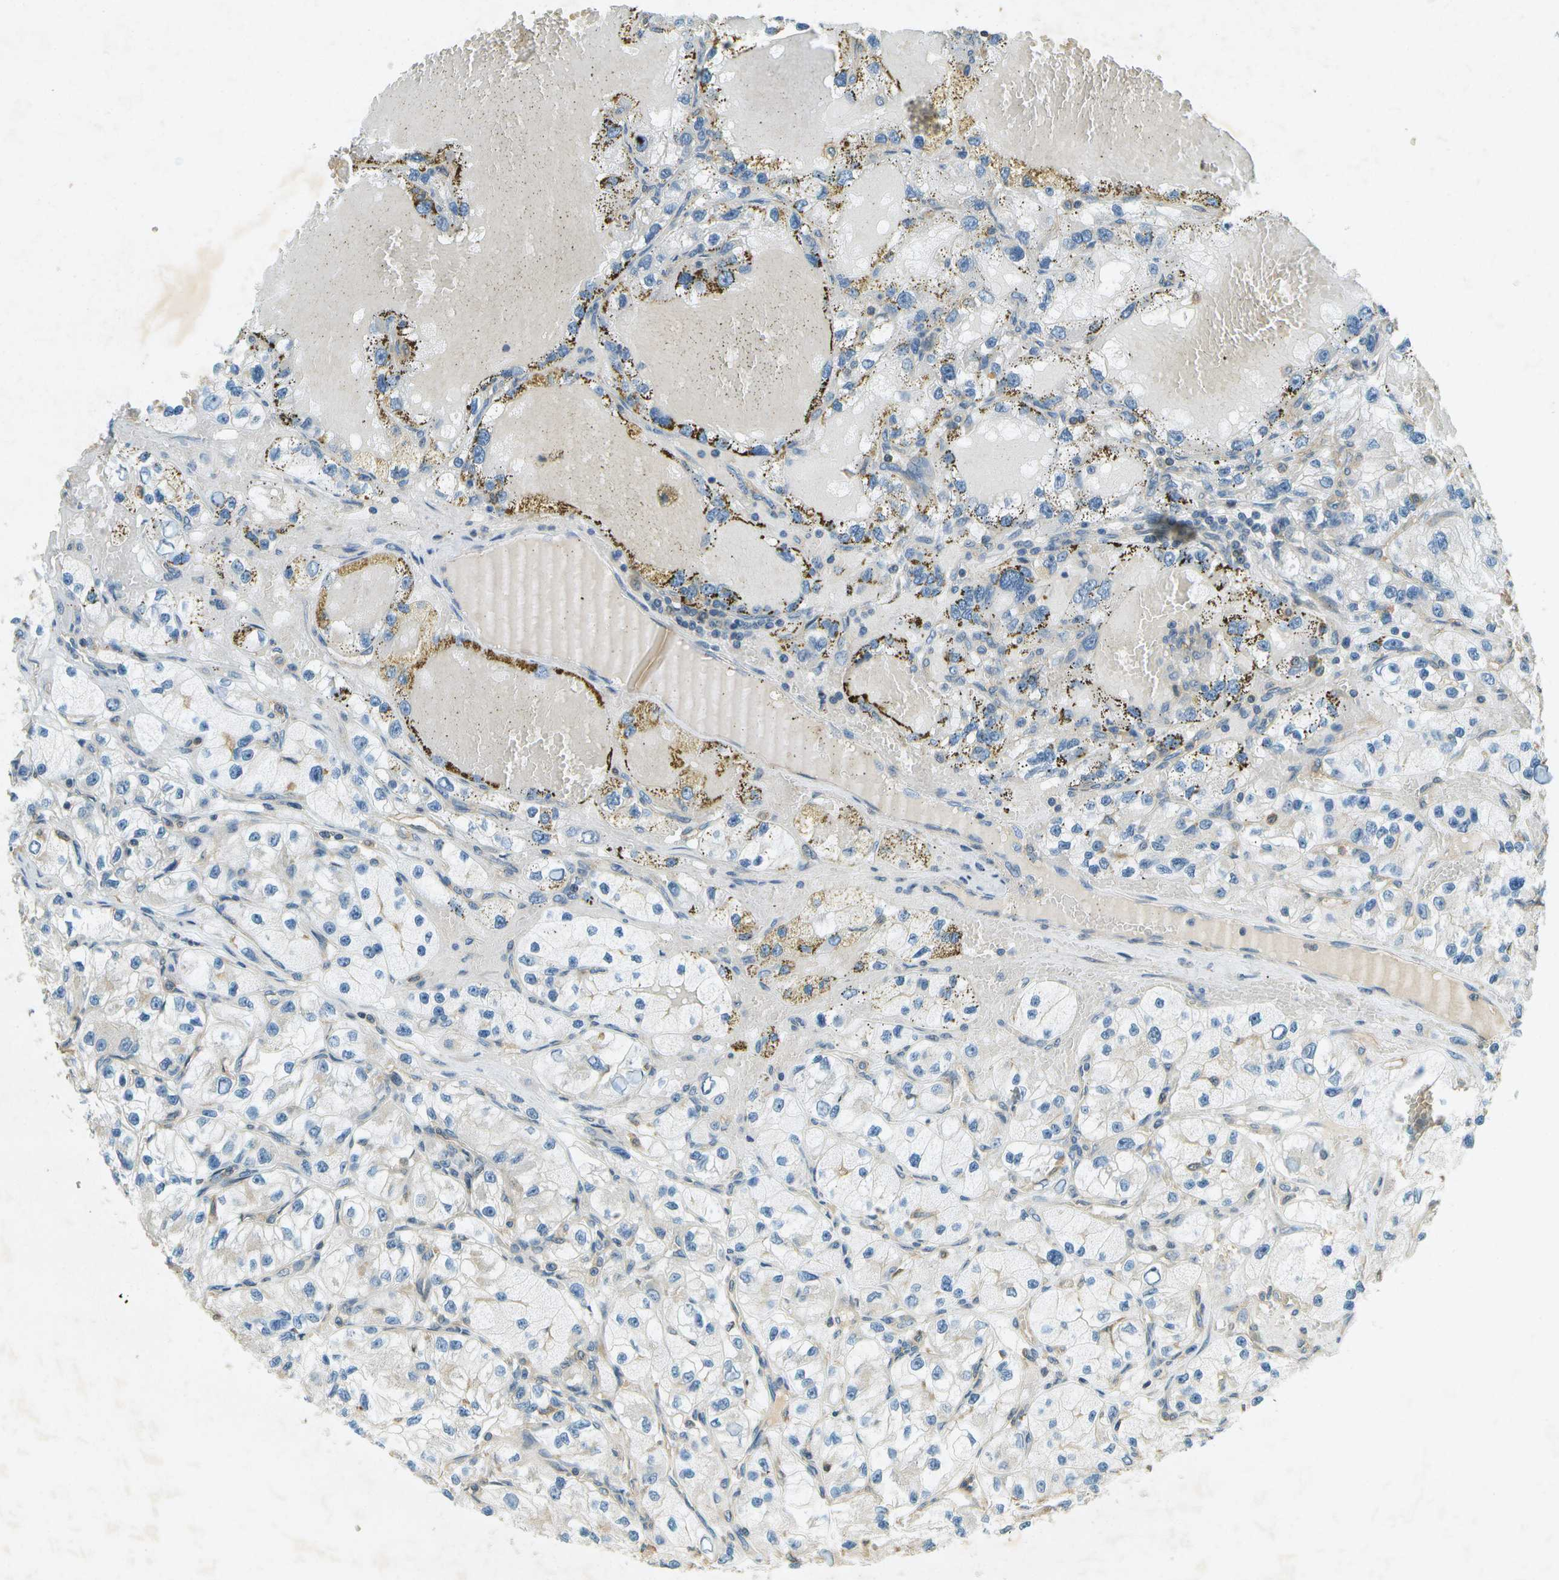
{"staining": {"intensity": "negative", "quantity": "none", "location": "none"}, "tissue": "renal cancer", "cell_type": "Tumor cells", "image_type": "cancer", "snomed": [{"axis": "morphology", "description": "Adenocarcinoma, NOS"}, {"axis": "topography", "description": "Kidney"}], "caption": "Tumor cells are negative for brown protein staining in renal cancer (adenocarcinoma).", "gene": "NUDT4", "patient": {"sex": "female", "age": 57}}